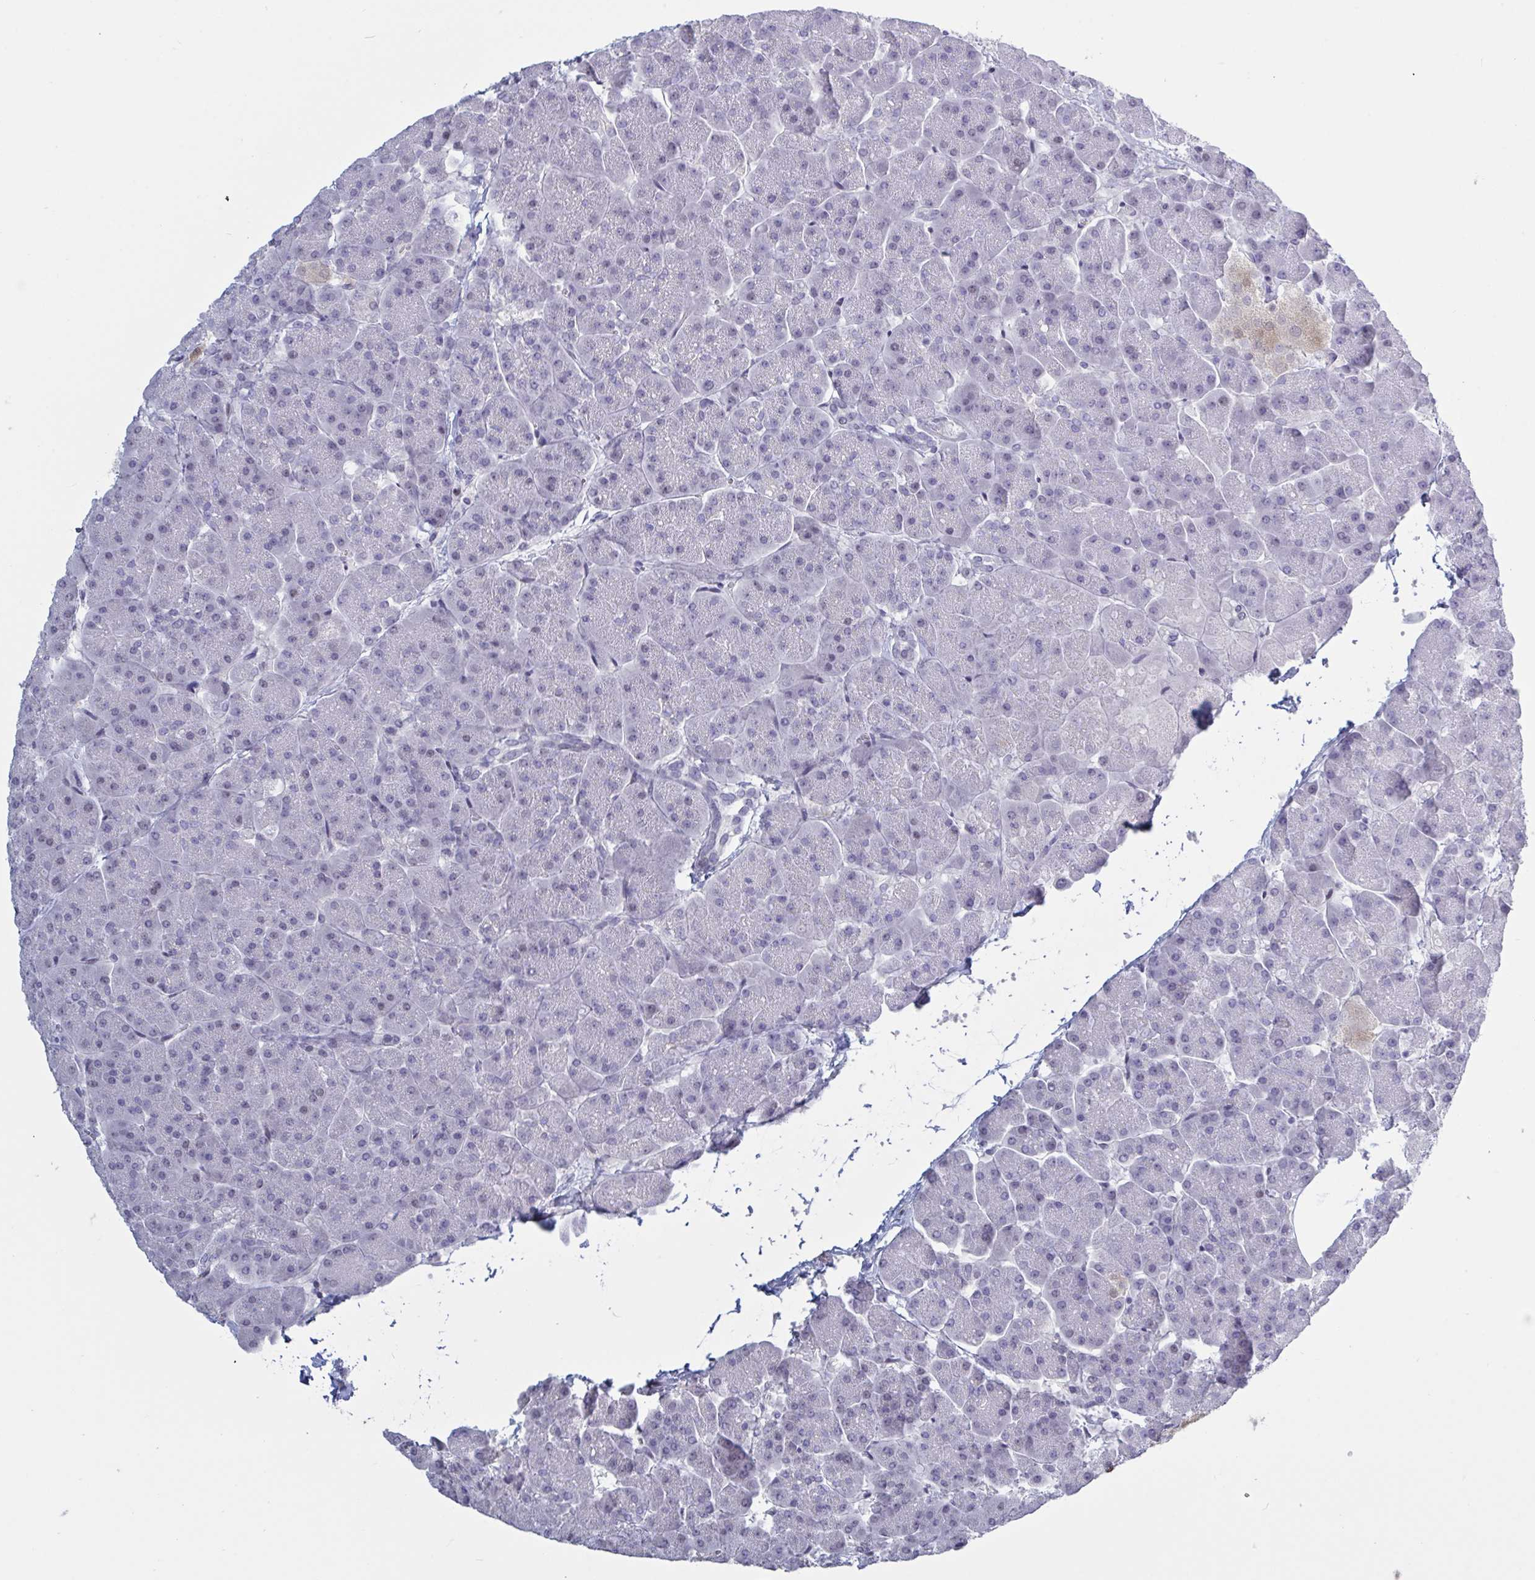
{"staining": {"intensity": "weak", "quantity": "<25%", "location": "nuclear"}, "tissue": "pancreas", "cell_type": "Exocrine glandular cells", "image_type": "normal", "snomed": [{"axis": "morphology", "description": "Normal tissue, NOS"}, {"axis": "topography", "description": "Pancreas"}, {"axis": "topography", "description": "Peripheral nerve tissue"}], "caption": "IHC of unremarkable human pancreas demonstrates no expression in exocrine glandular cells. (IHC, brightfield microscopy, high magnification).", "gene": "BCL7B", "patient": {"sex": "male", "age": 54}}